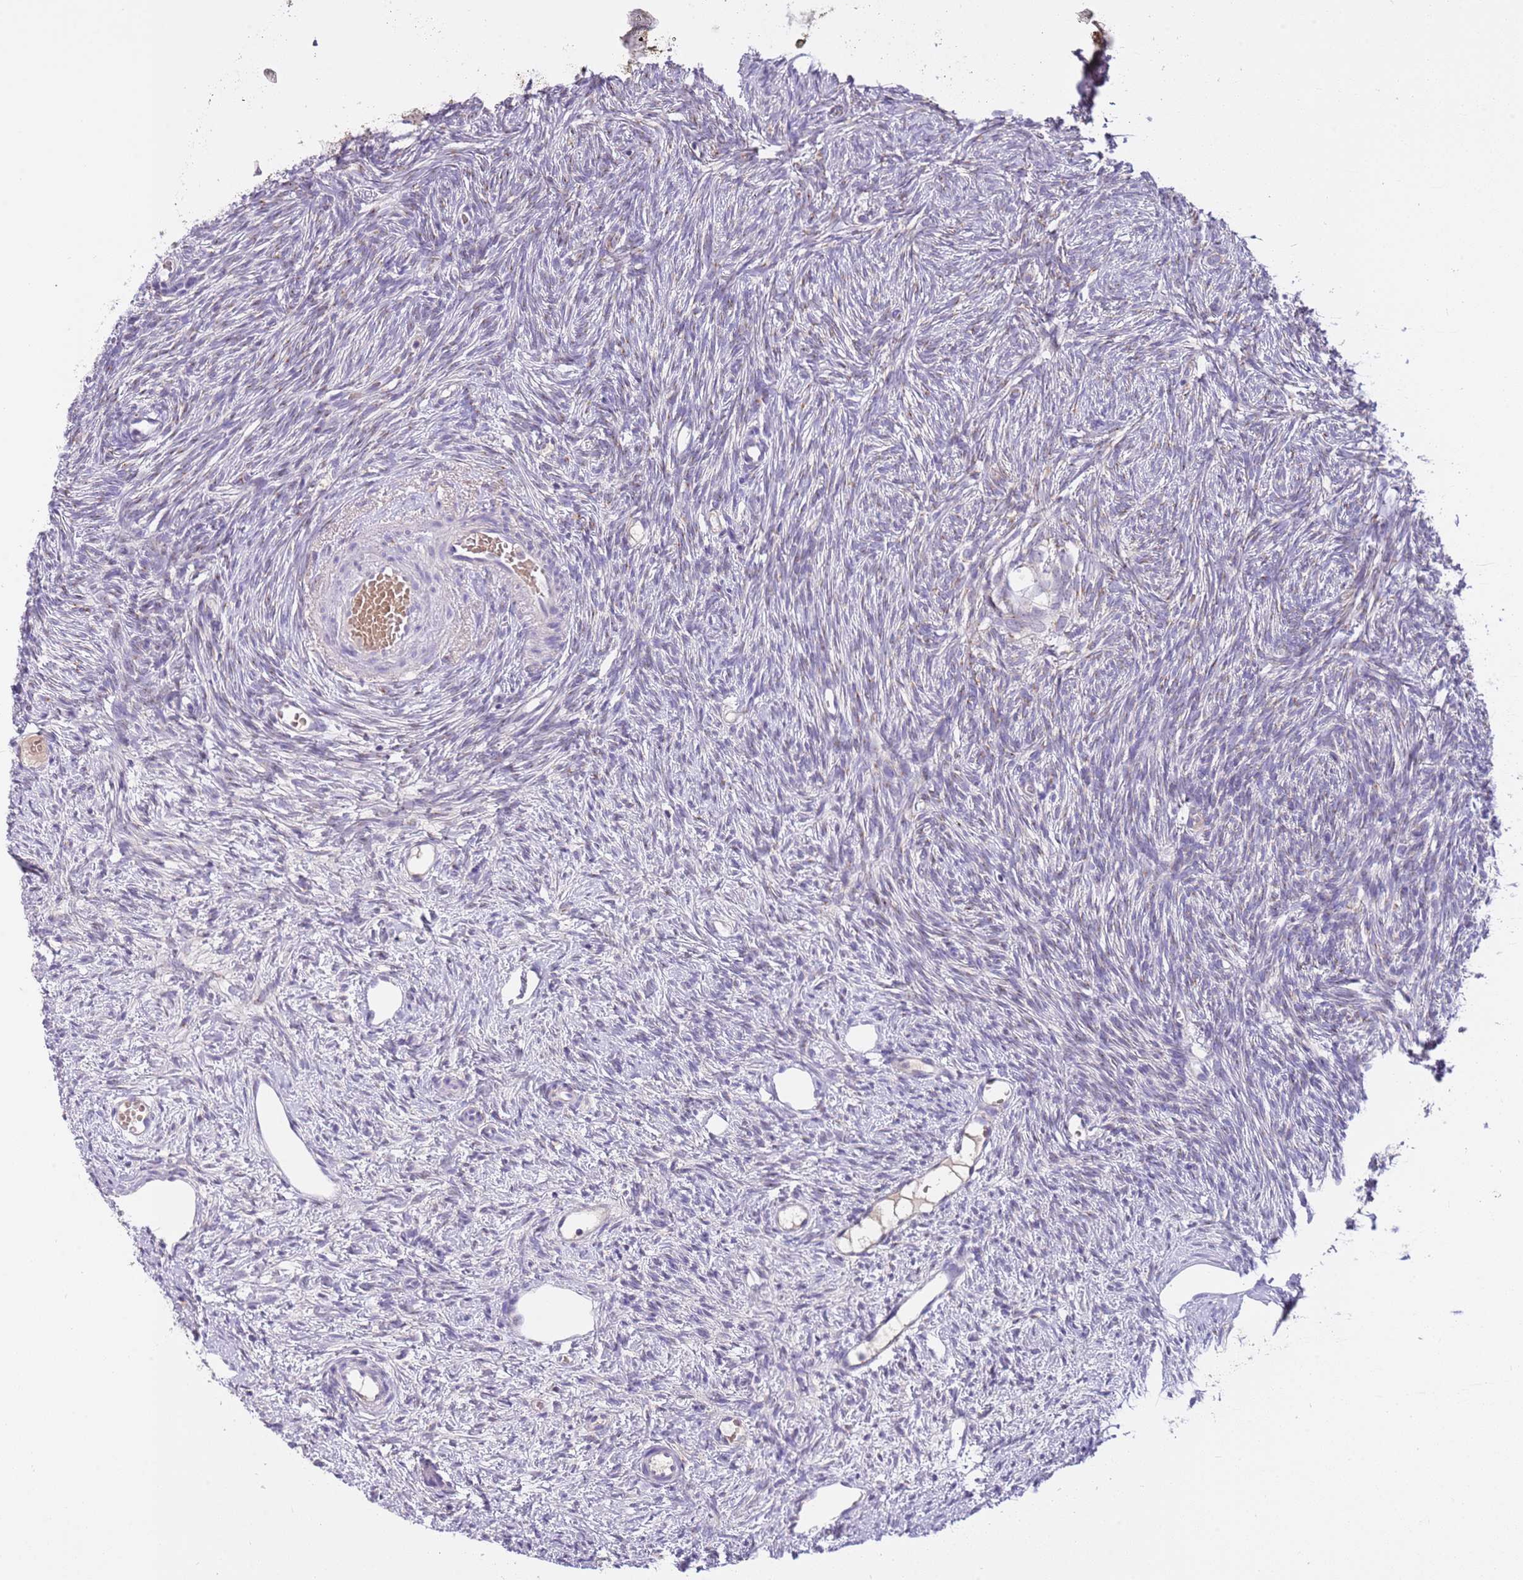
{"staining": {"intensity": "negative", "quantity": "none", "location": "none"}, "tissue": "ovary", "cell_type": "Ovarian stroma cells", "image_type": "normal", "snomed": [{"axis": "morphology", "description": "Normal tissue, NOS"}, {"axis": "topography", "description": "Ovary"}], "caption": "There is no significant positivity in ovarian stroma cells of ovary. (DAB (3,3'-diaminobenzidine) immunohistochemistry, high magnification).", "gene": "CFAP73", "patient": {"sex": "female", "age": 51}}